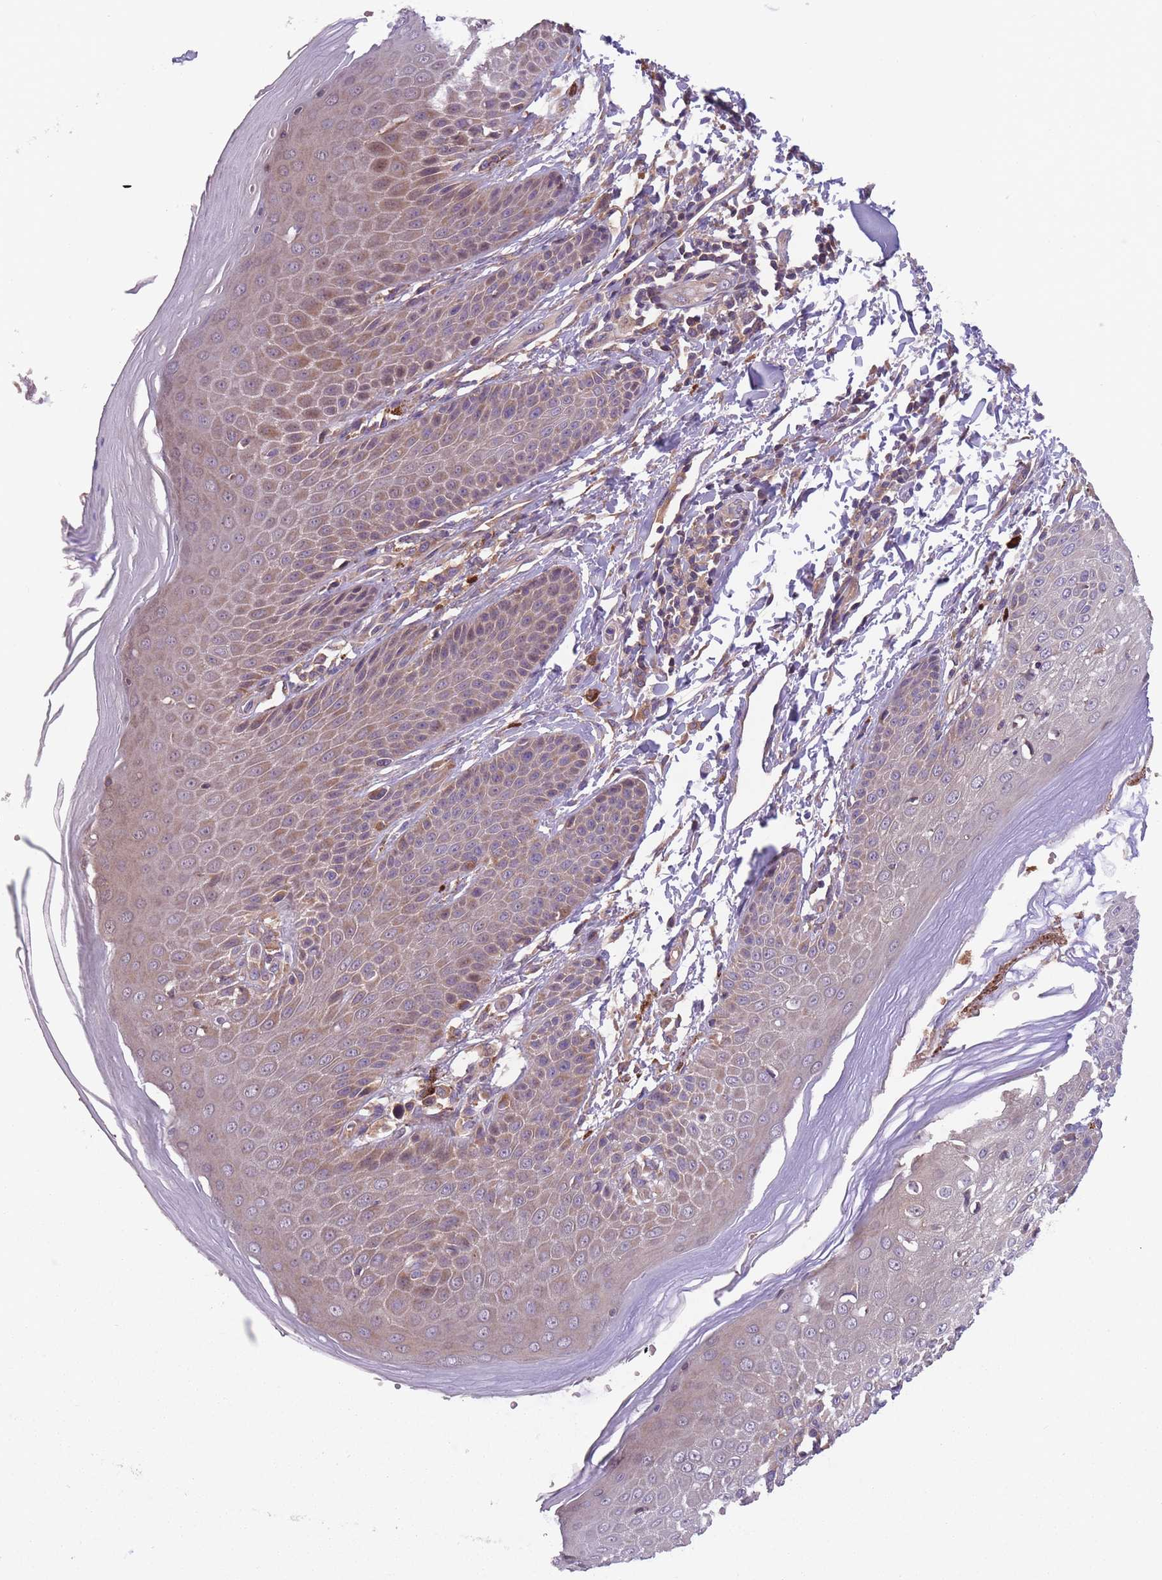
{"staining": {"intensity": "moderate", "quantity": "25%-75%", "location": "cytoplasmic/membranous"}, "tissue": "skin", "cell_type": "Epidermal cells", "image_type": "normal", "snomed": [{"axis": "morphology", "description": "Normal tissue, NOS"}, {"axis": "topography", "description": "Peripheral nerve tissue"}], "caption": "Immunohistochemical staining of benign human skin reveals moderate cytoplasmic/membranous protein positivity in approximately 25%-75% of epidermal cells.", "gene": "ITPKC", "patient": {"sex": "male", "age": 51}}